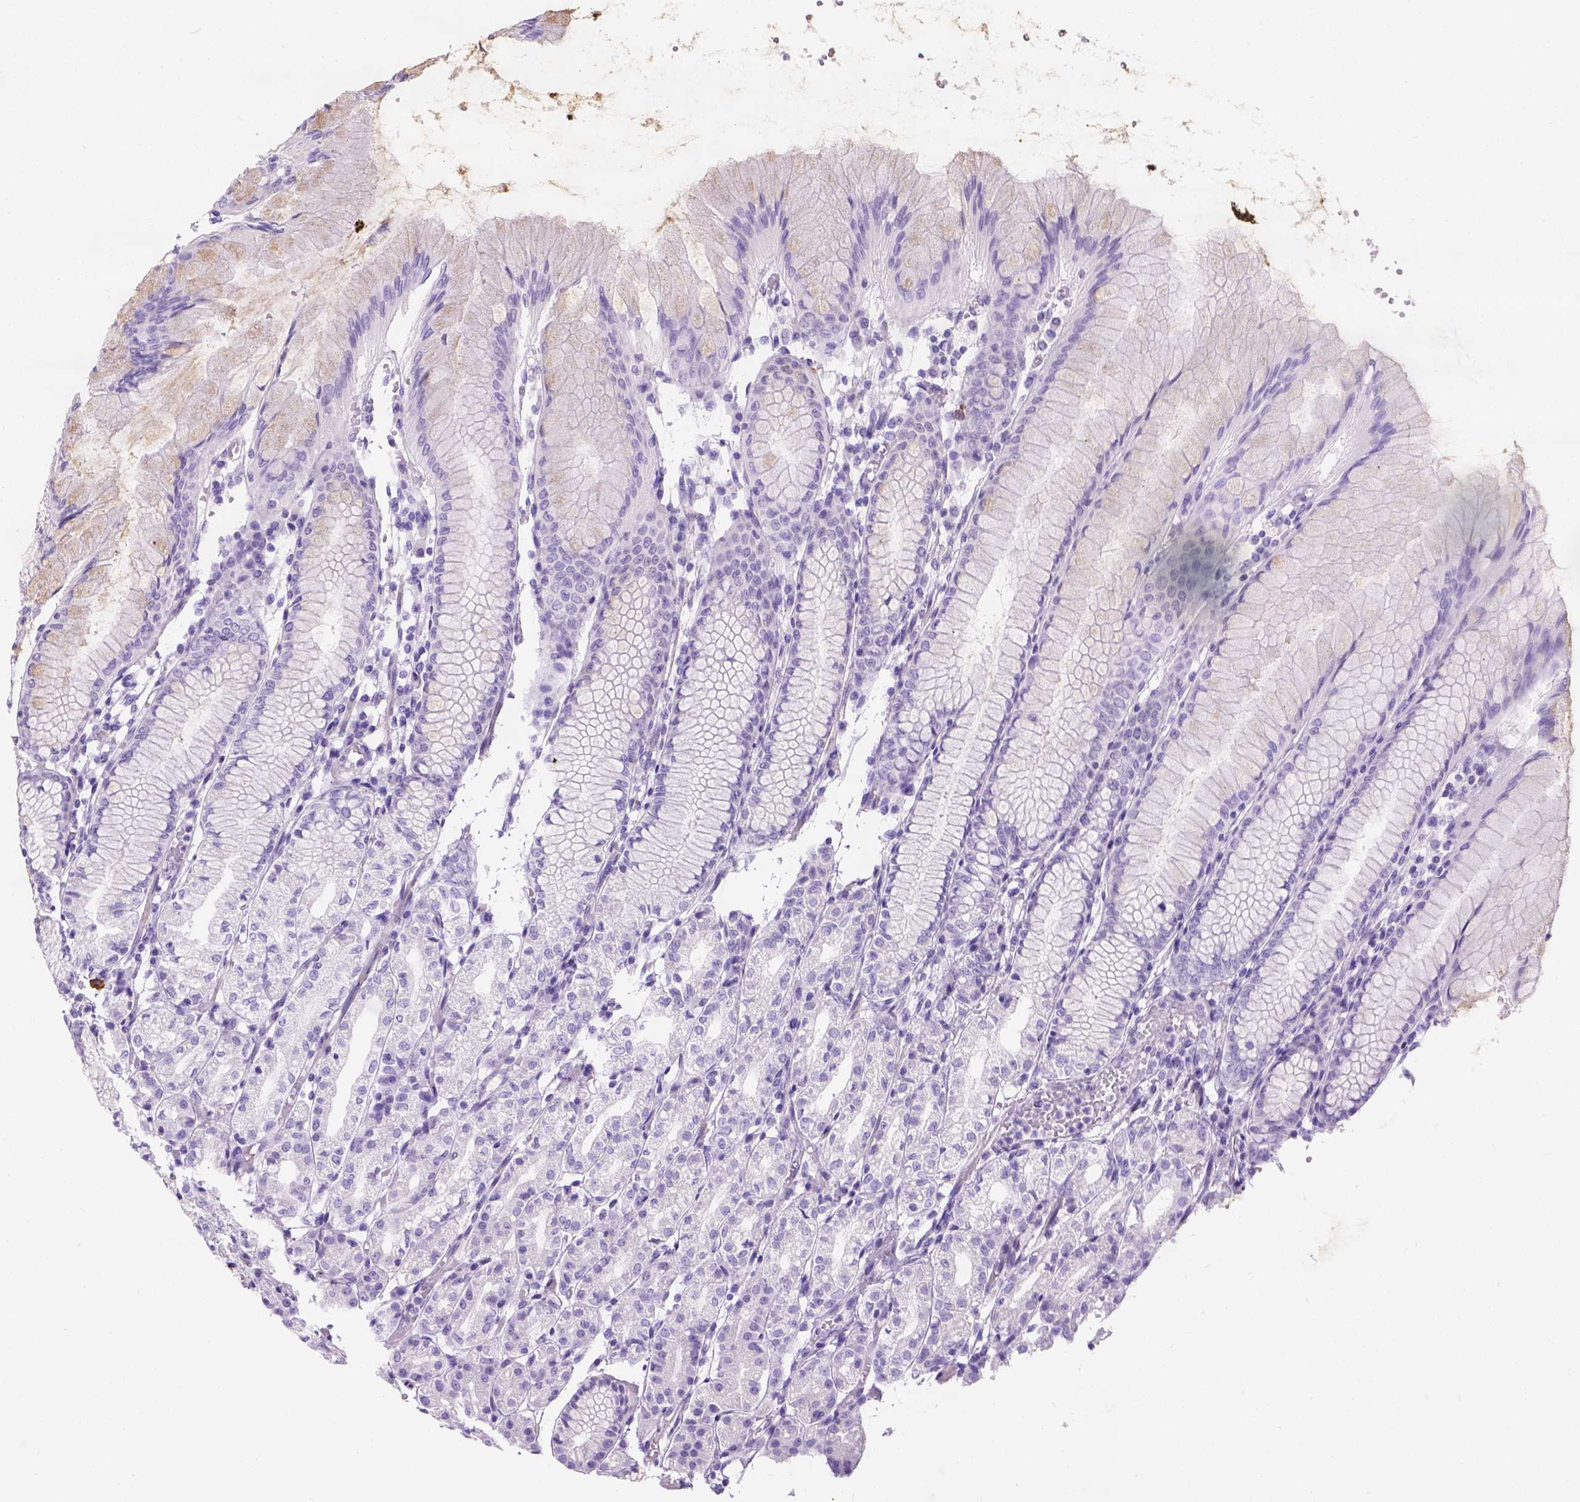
{"staining": {"intensity": "negative", "quantity": "none", "location": "none"}, "tissue": "stomach", "cell_type": "Glandular cells", "image_type": "normal", "snomed": [{"axis": "morphology", "description": "Normal tissue, NOS"}, {"axis": "topography", "description": "Stomach"}], "caption": "Immunohistochemistry (IHC) photomicrograph of normal stomach: human stomach stained with DAB exhibits no significant protein positivity in glandular cells.", "gene": "C7orf57", "patient": {"sex": "female", "age": 57}}